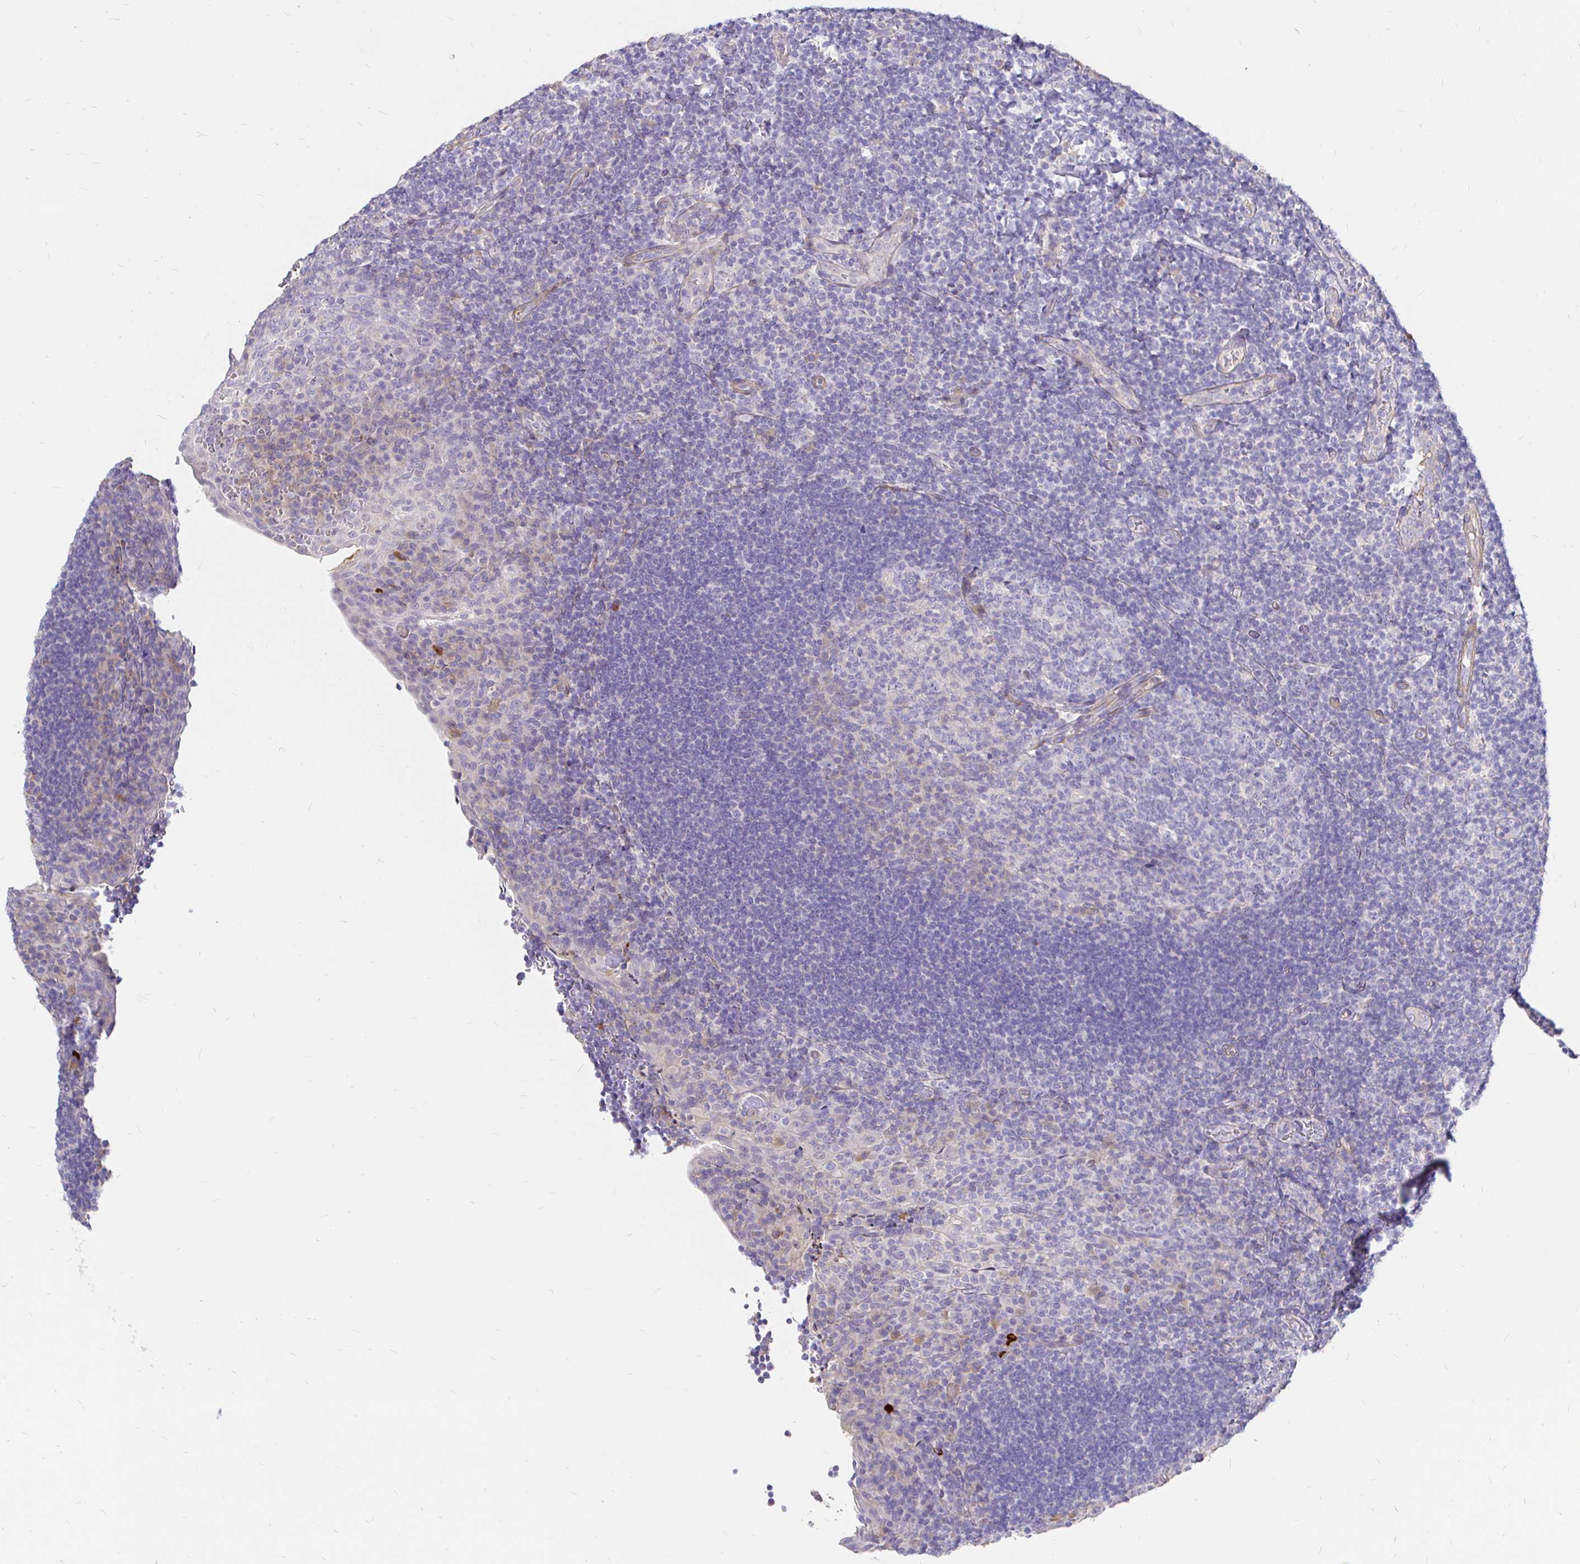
{"staining": {"intensity": "weak", "quantity": "<25%", "location": "cytoplasmic/membranous"}, "tissue": "tonsil", "cell_type": "Germinal center cells", "image_type": "normal", "snomed": [{"axis": "morphology", "description": "Normal tissue, NOS"}, {"axis": "topography", "description": "Tonsil"}], "caption": "This is a histopathology image of IHC staining of benign tonsil, which shows no staining in germinal center cells. (Brightfield microscopy of DAB (3,3'-diaminobenzidine) IHC at high magnification).", "gene": "PALM2AKAP2", "patient": {"sex": "male", "age": 17}}